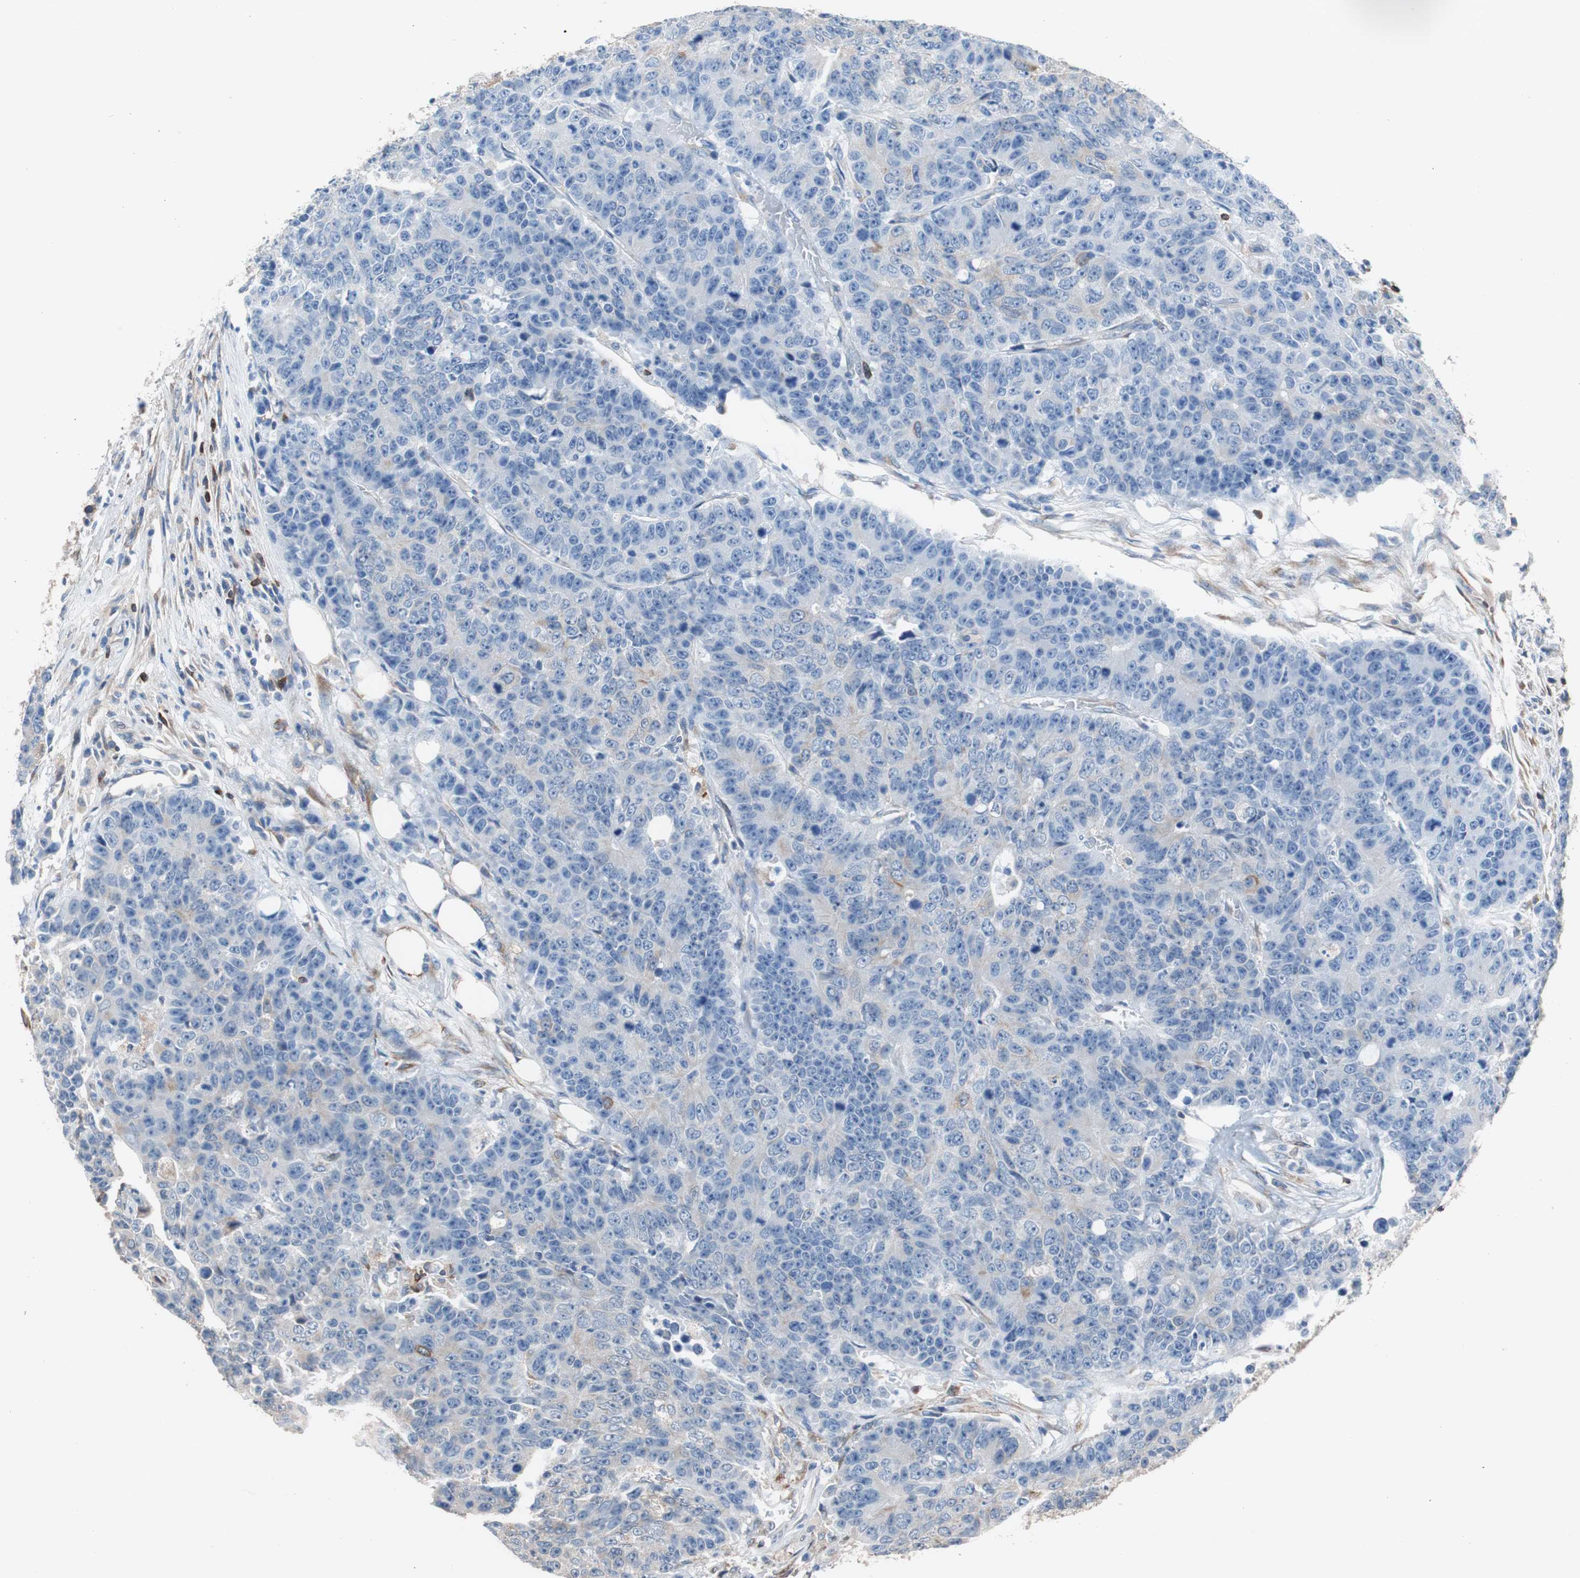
{"staining": {"intensity": "weak", "quantity": "<25%", "location": "cytoplasmic/membranous"}, "tissue": "colorectal cancer", "cell_type": "Tumor cells", "image_type": "cancer", "snomed": [{"axis": "morphology", "description": "Adenocarcinoma, NOS"}, {"axis": "topography", "description": "Colon"}], "caption": "This is an immunohistochemistry image of human colorectal adenocarcinoma. There is no positivity in tumor cells.", "gene": "PBXIP1", "patient": {"sex": "female", "age": 86}}